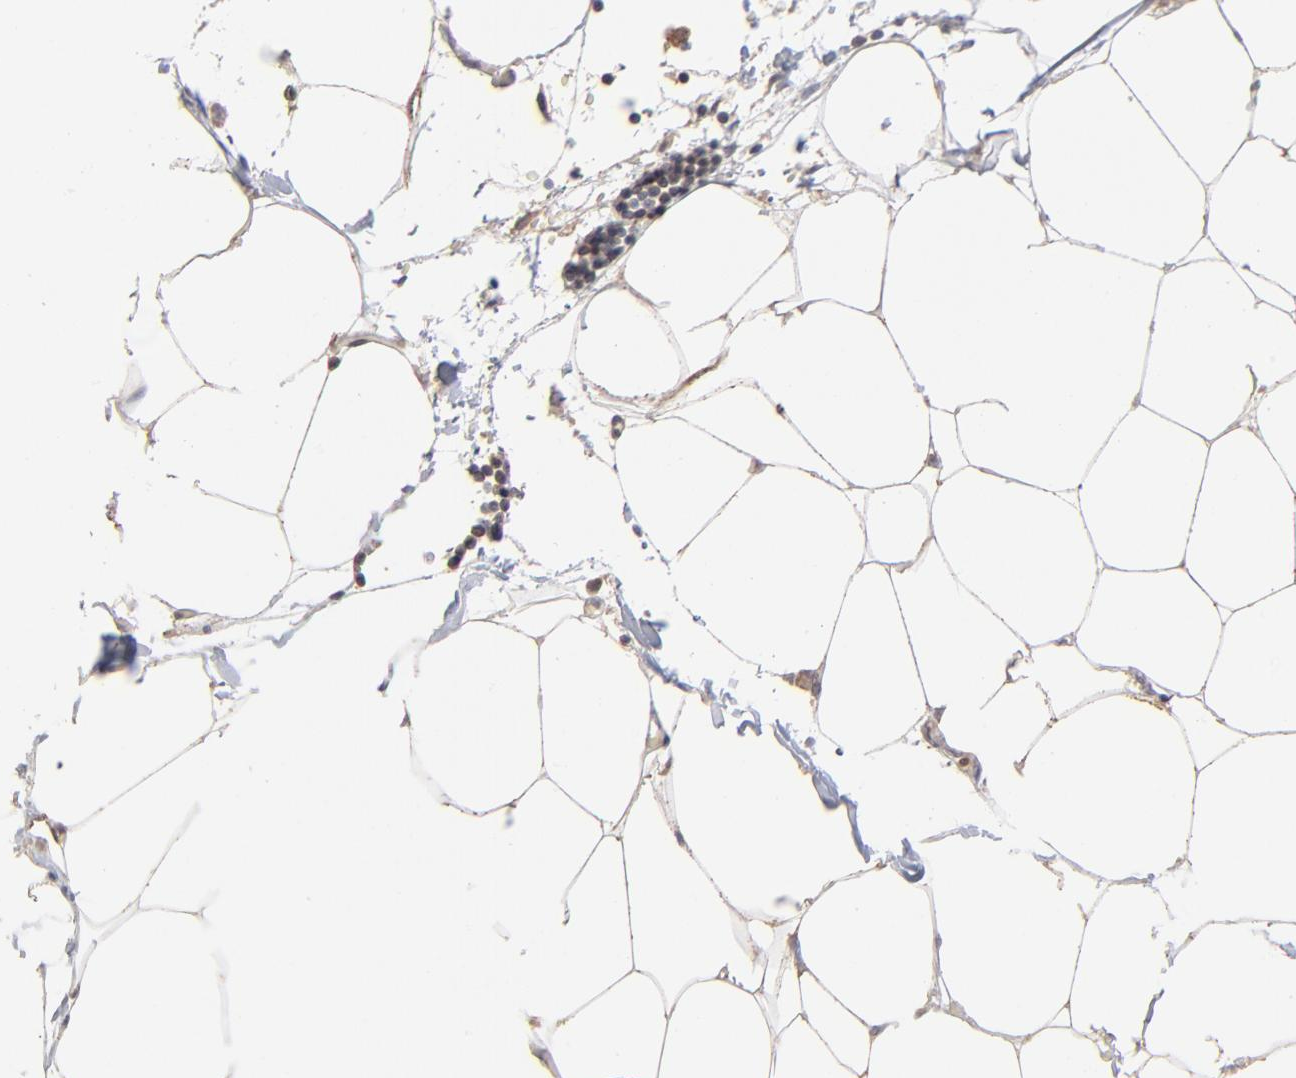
{"staining": {"intensity": "negative", "quantity": "none", "location": "none"}, "tissue": "adipose tissue", "cell_type": "Adipocytes", "image_type": "normal", "snomed": [{"axis": "morphology", "description": "Normal tissue, NOS"}, {"axis": "morphology", "description": "Adenocarcinoma, NOS"}, {"axis": "topography", "description": "Colon"}, {"axis": "topography", "description": "Peripheral nerve tissue"}], "caption": "The photomicrograph displays no significant positivity in adipocytes of adipose tissue. (DAB (3,3'-diaminobenzidine) IHC visualized using brightfield microscopy, high magnification).", "gene": "IVNS1ABP", "patient": {"sex": "male", "age": 14}}